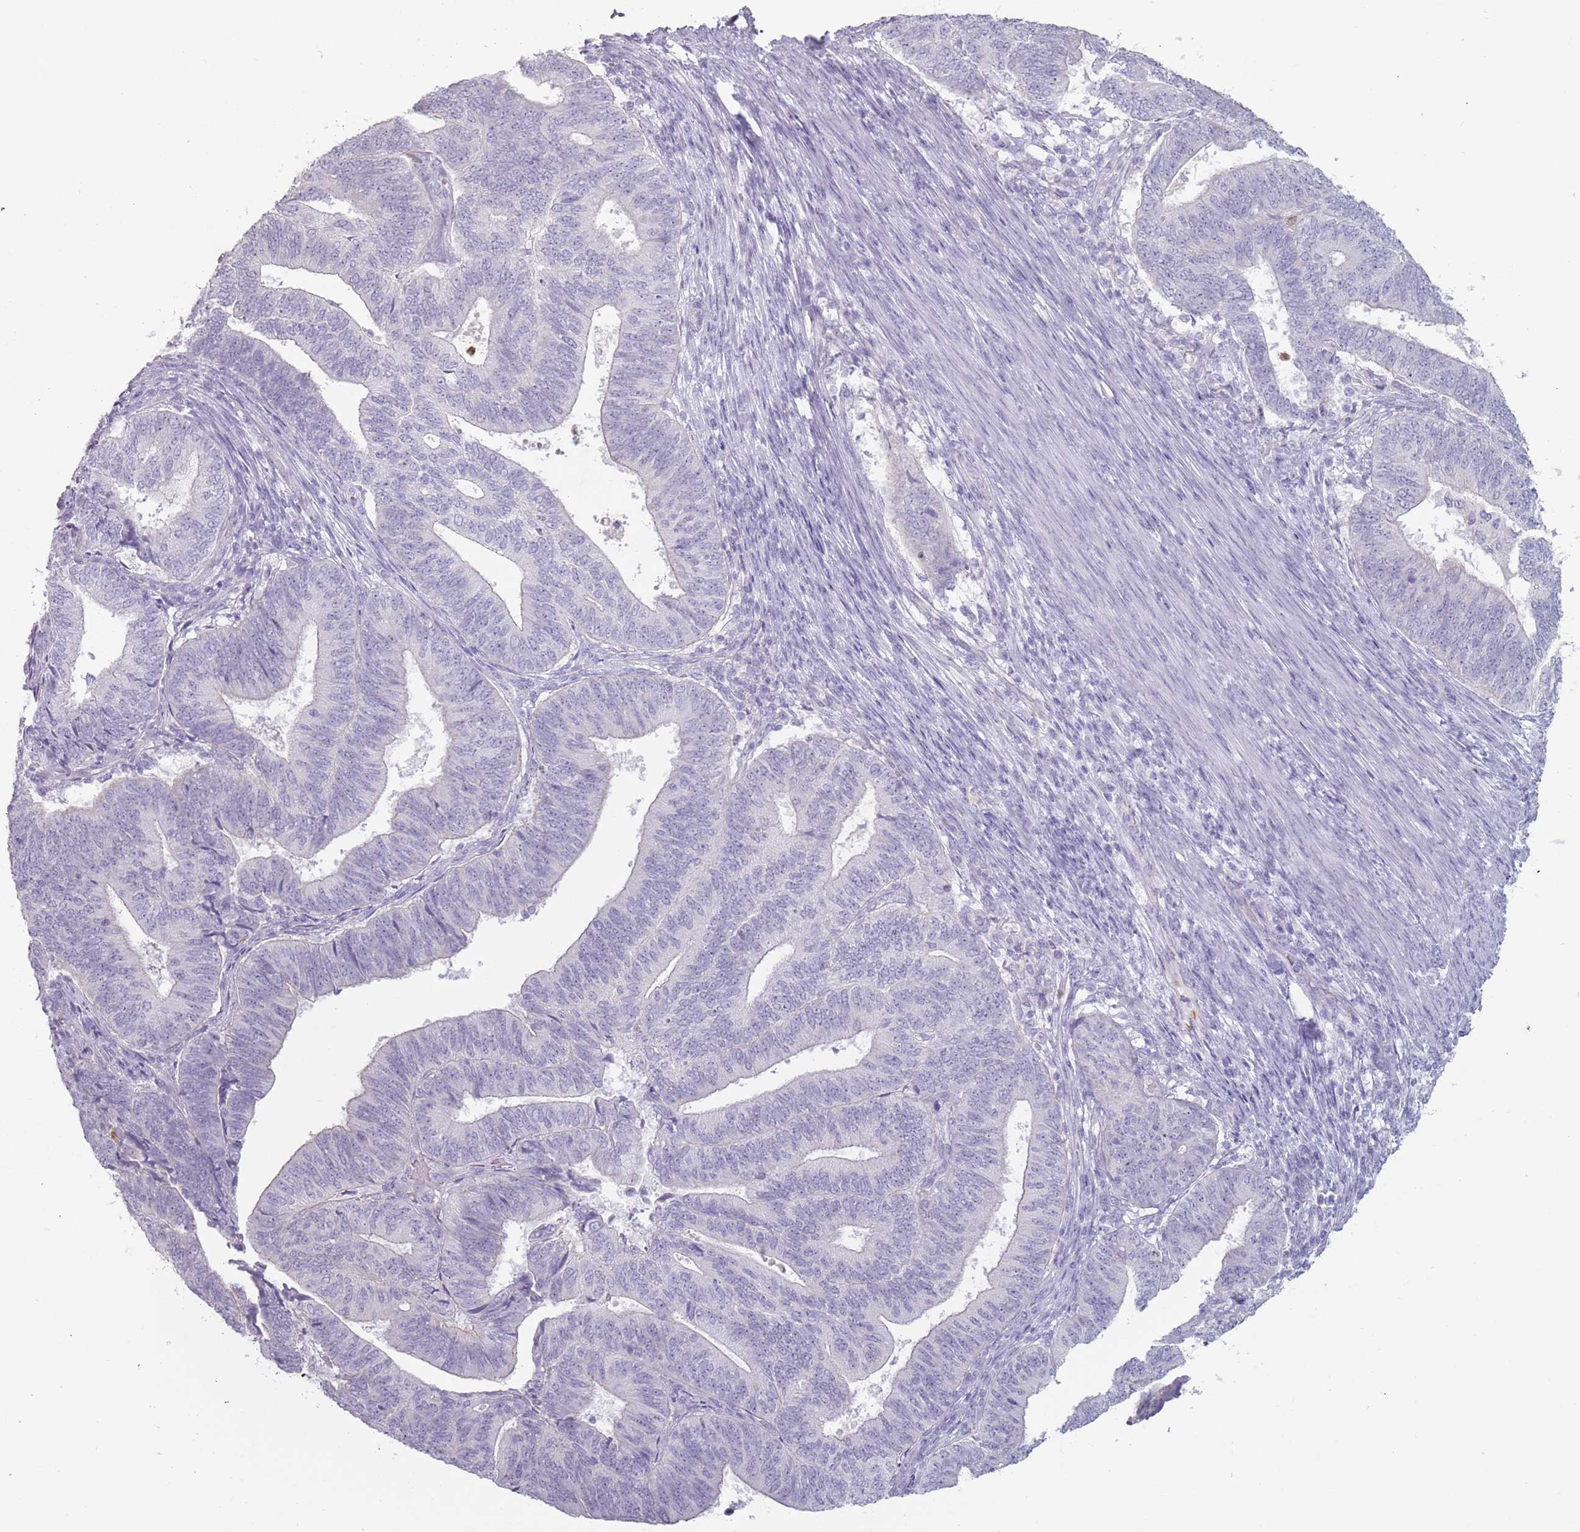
{"staining": {"intensity": "negative", "quantity": "none", "location": "none"}, "tissue": "endometrial cancer", "cell_type": "Tumor cells", "image_type": "cancer", "snomed": [{"axis": "morphology", "description": "Adenocarcinoma, NOS"}, {"axis": "topography", "description": "Endometrium"}], "caption": "High power microscopy photomicrograph of an immunohistochemistry (IHC) histopathology image of endometrial cancer, revealing no significant expression in tumor cells.", "gene": "ZNF584", "patient": {"sex": "female", "age": 70}}